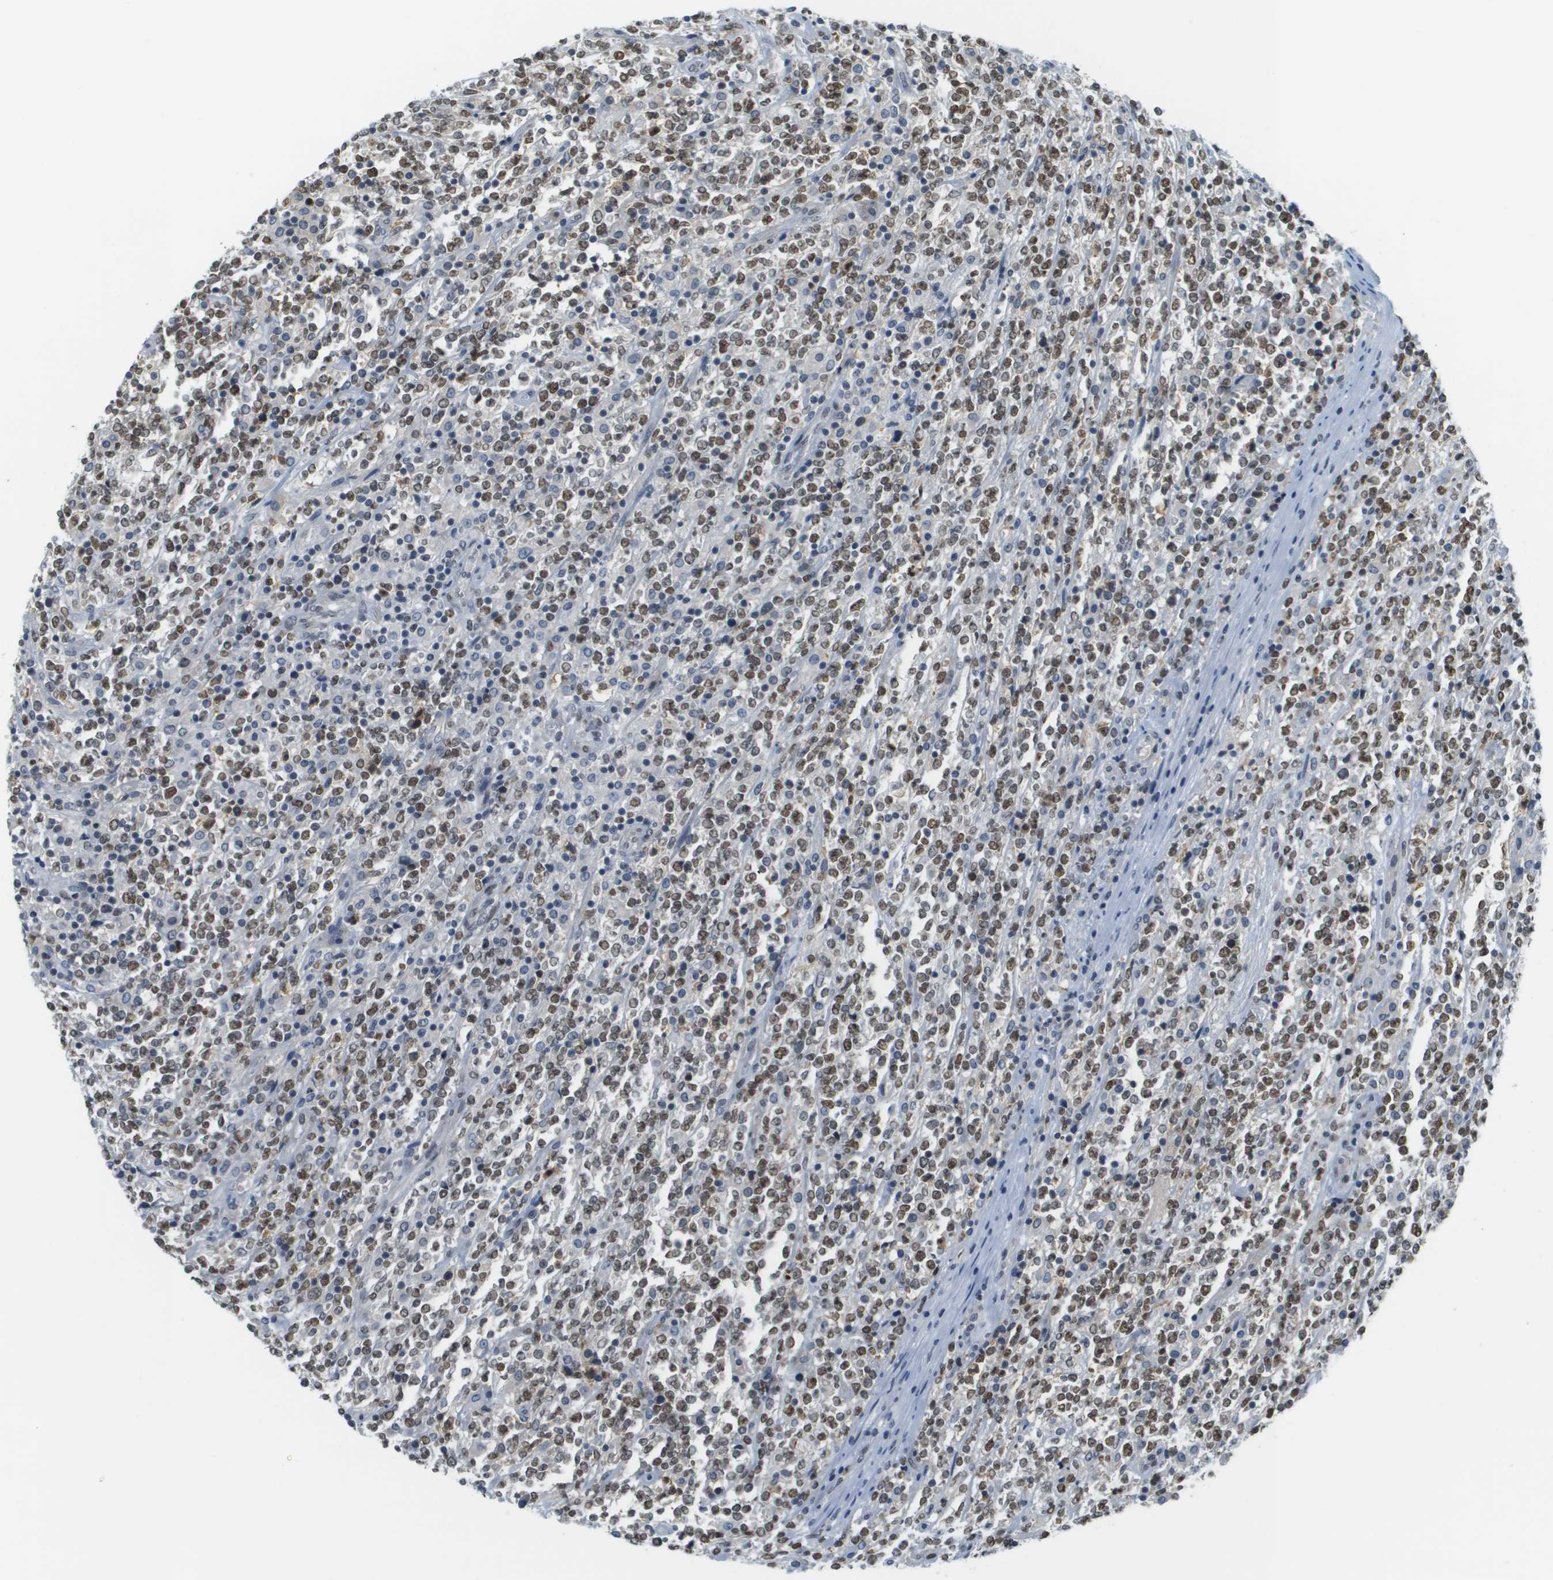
{"staining": {"intensity": "moderate", "quantity": ">75%", "location": "nuclear"}, "tissue": "lymphoma", "cell_type": "Tumor cells", "image_type": "cancer", "snomed": [{"axis": "morphology", "description": "Malignant lymphoma, non-Hodgkin's type, High grade"}, {"axis": "topography", "description": "Soft tissue"}], "caption": "Immunohistochemistry photomicrograph of lymphoma stained for a protein (brown), which reveals medium levels of moderate nuclear staining in about >75% of tumor cells.", "gene": "CBX5", "patient": {"sex": "male", "age": 18}}